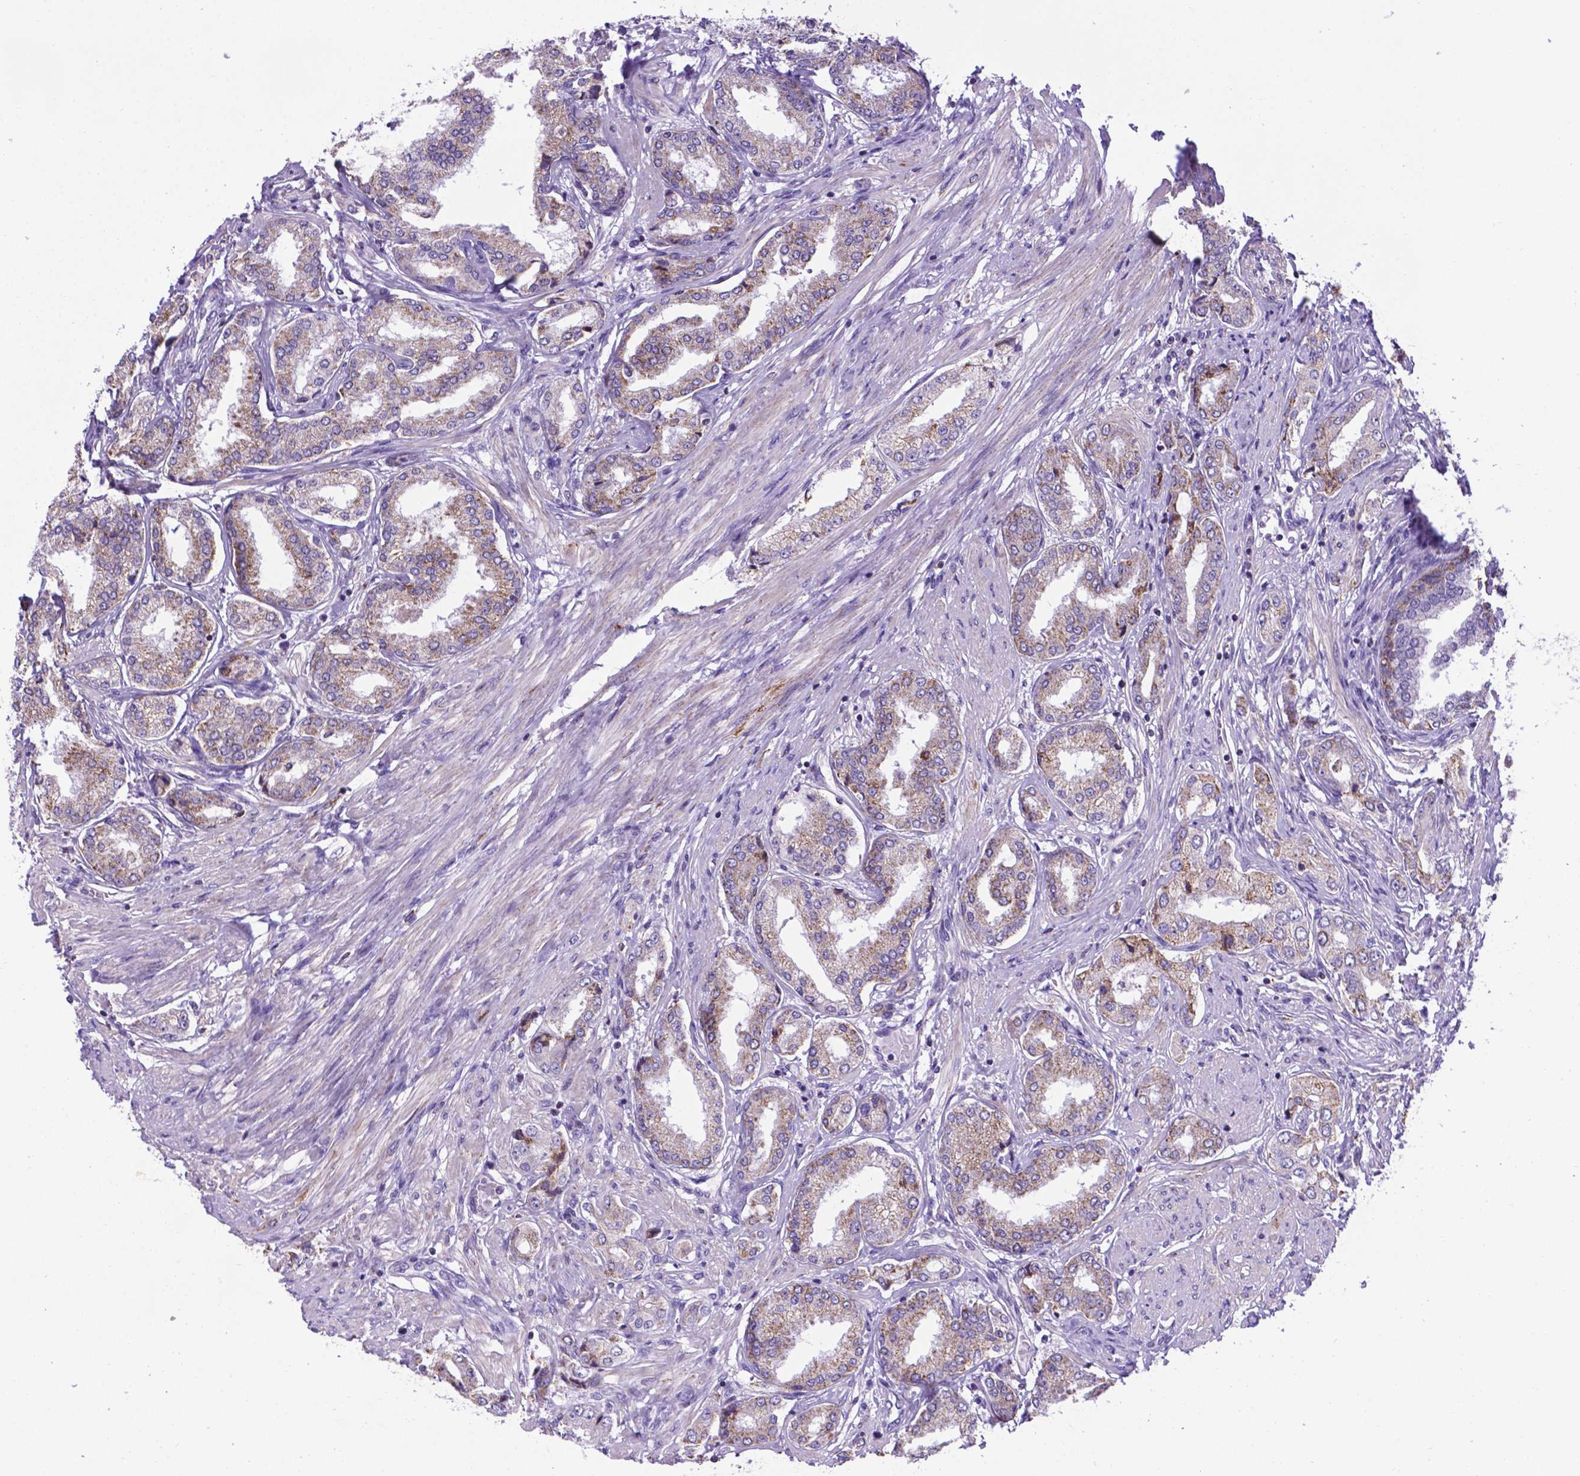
{"staining": {"intensity": "negative", "quantity": "none", "location": "none"}, "tissue": "prostate cancer", "cell_type": "Tumor cells", "image_type": "cancer", "snomed": [{"axis": "morphology", "description": "Adenocarcinoma, NOS"}, {"axis": "topography", "description": "Prostate"}], "caption": "Tumor cells are negative for brown protein staining in prostate adenocarcinoma.", "gene": "POU3F3", "patient": {"sex": "male", "age": 63}}